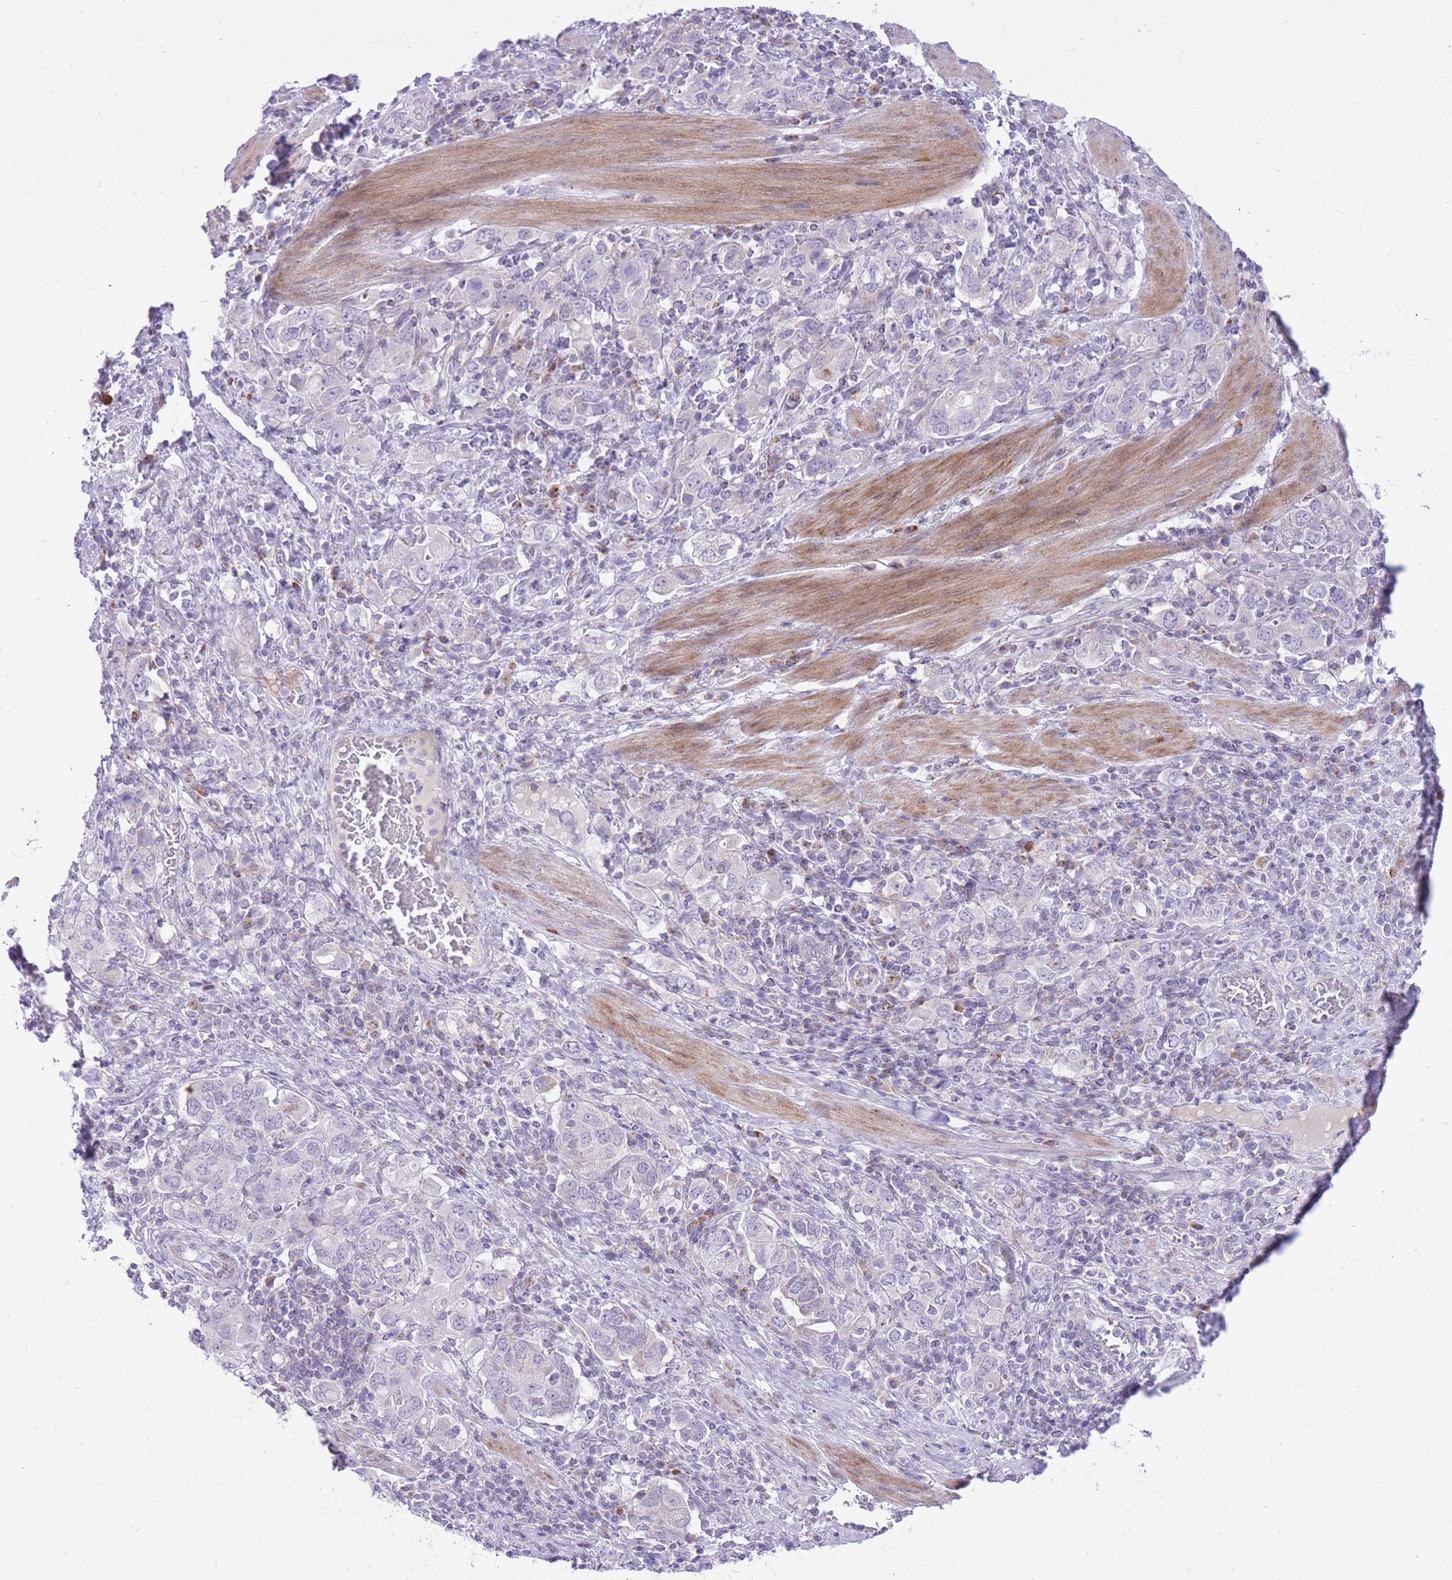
{"staining": {"intensity": "negative", "quantity": "none", "location": "none"}, "tissue": "stomach cancer", "cell_type": "Tumor cells", "image_type": "cancer", "snomed": [{"axis": "morphology", "description": "Adenocarcinoma, NOS"}, {"axis": "topography", "description": "Stomach, upper"}, {"axis": "topography", "description": "Stomach"}], "caption": "DAB immunohistochemical staining of human stomach cancer (adenocarcinoma) demonstrates no significant expression in tumor cells. The staining was performed using DAB to visualize the protein expression in brown, while the nuclei were stained in blue with hematoxylin (Magnification: 20x).", "gene": "DENND2D", "patient": {"sex": "male", "age": 62}}